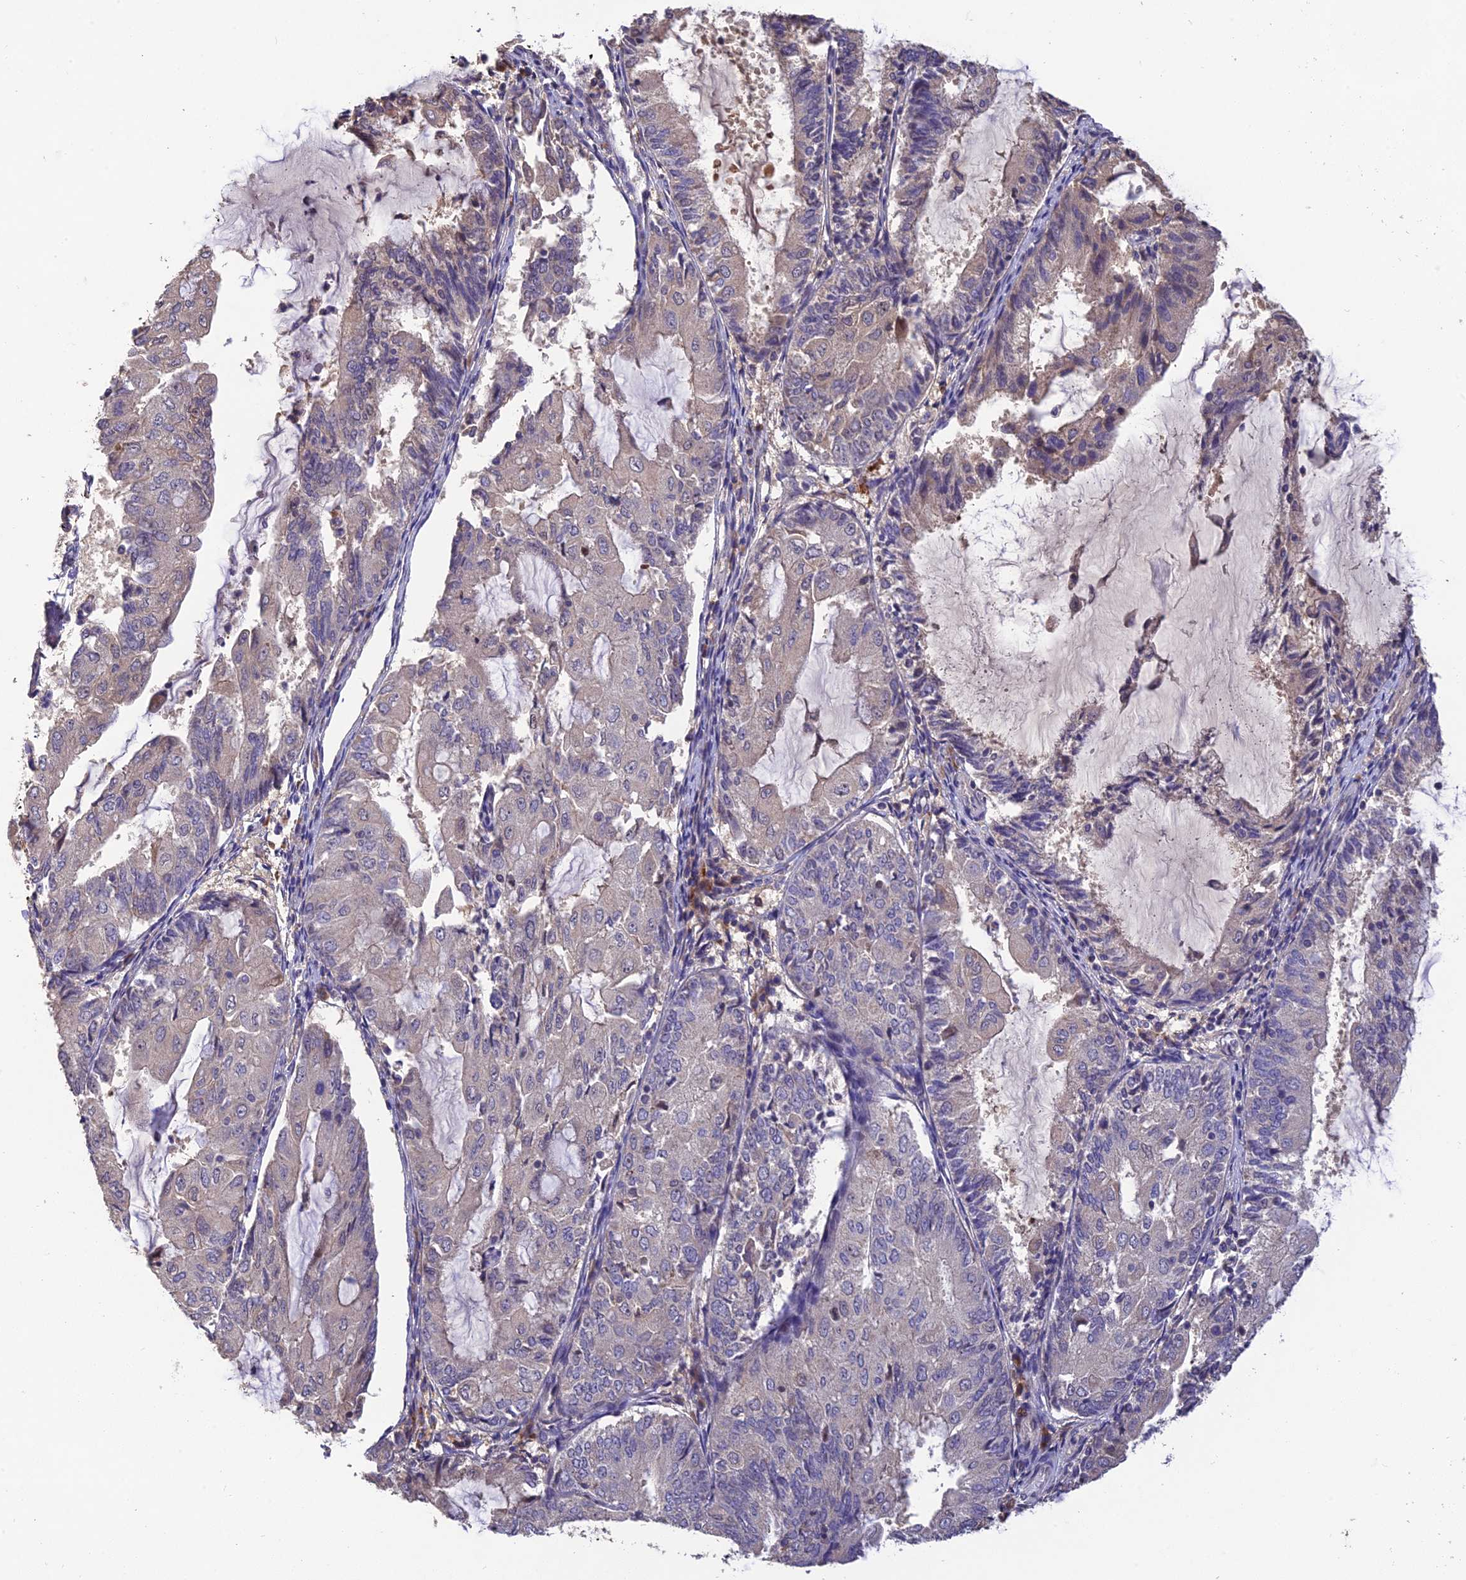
{"staining": {"intensity": "negative", "quantity": "none", "location": "none"}, "tissue": "endometrial cancer", "cell_type": "Tumor cells", "image_type": "cancer", "snomed": [{"axis": "morphology", "description": "Adenocarcinoma, NOS"}, {"axis": "topography", "description": "Endometrium"}], "caption": "Photomicrograph shows no protein positivity in tumor cells of endometrial cancer tissue. (DAB immunohistochemistry visualized using brightfield microscopy, high magnification).", "gene": "DENND5B", "patient": {"sex": "female", "age": 81}}